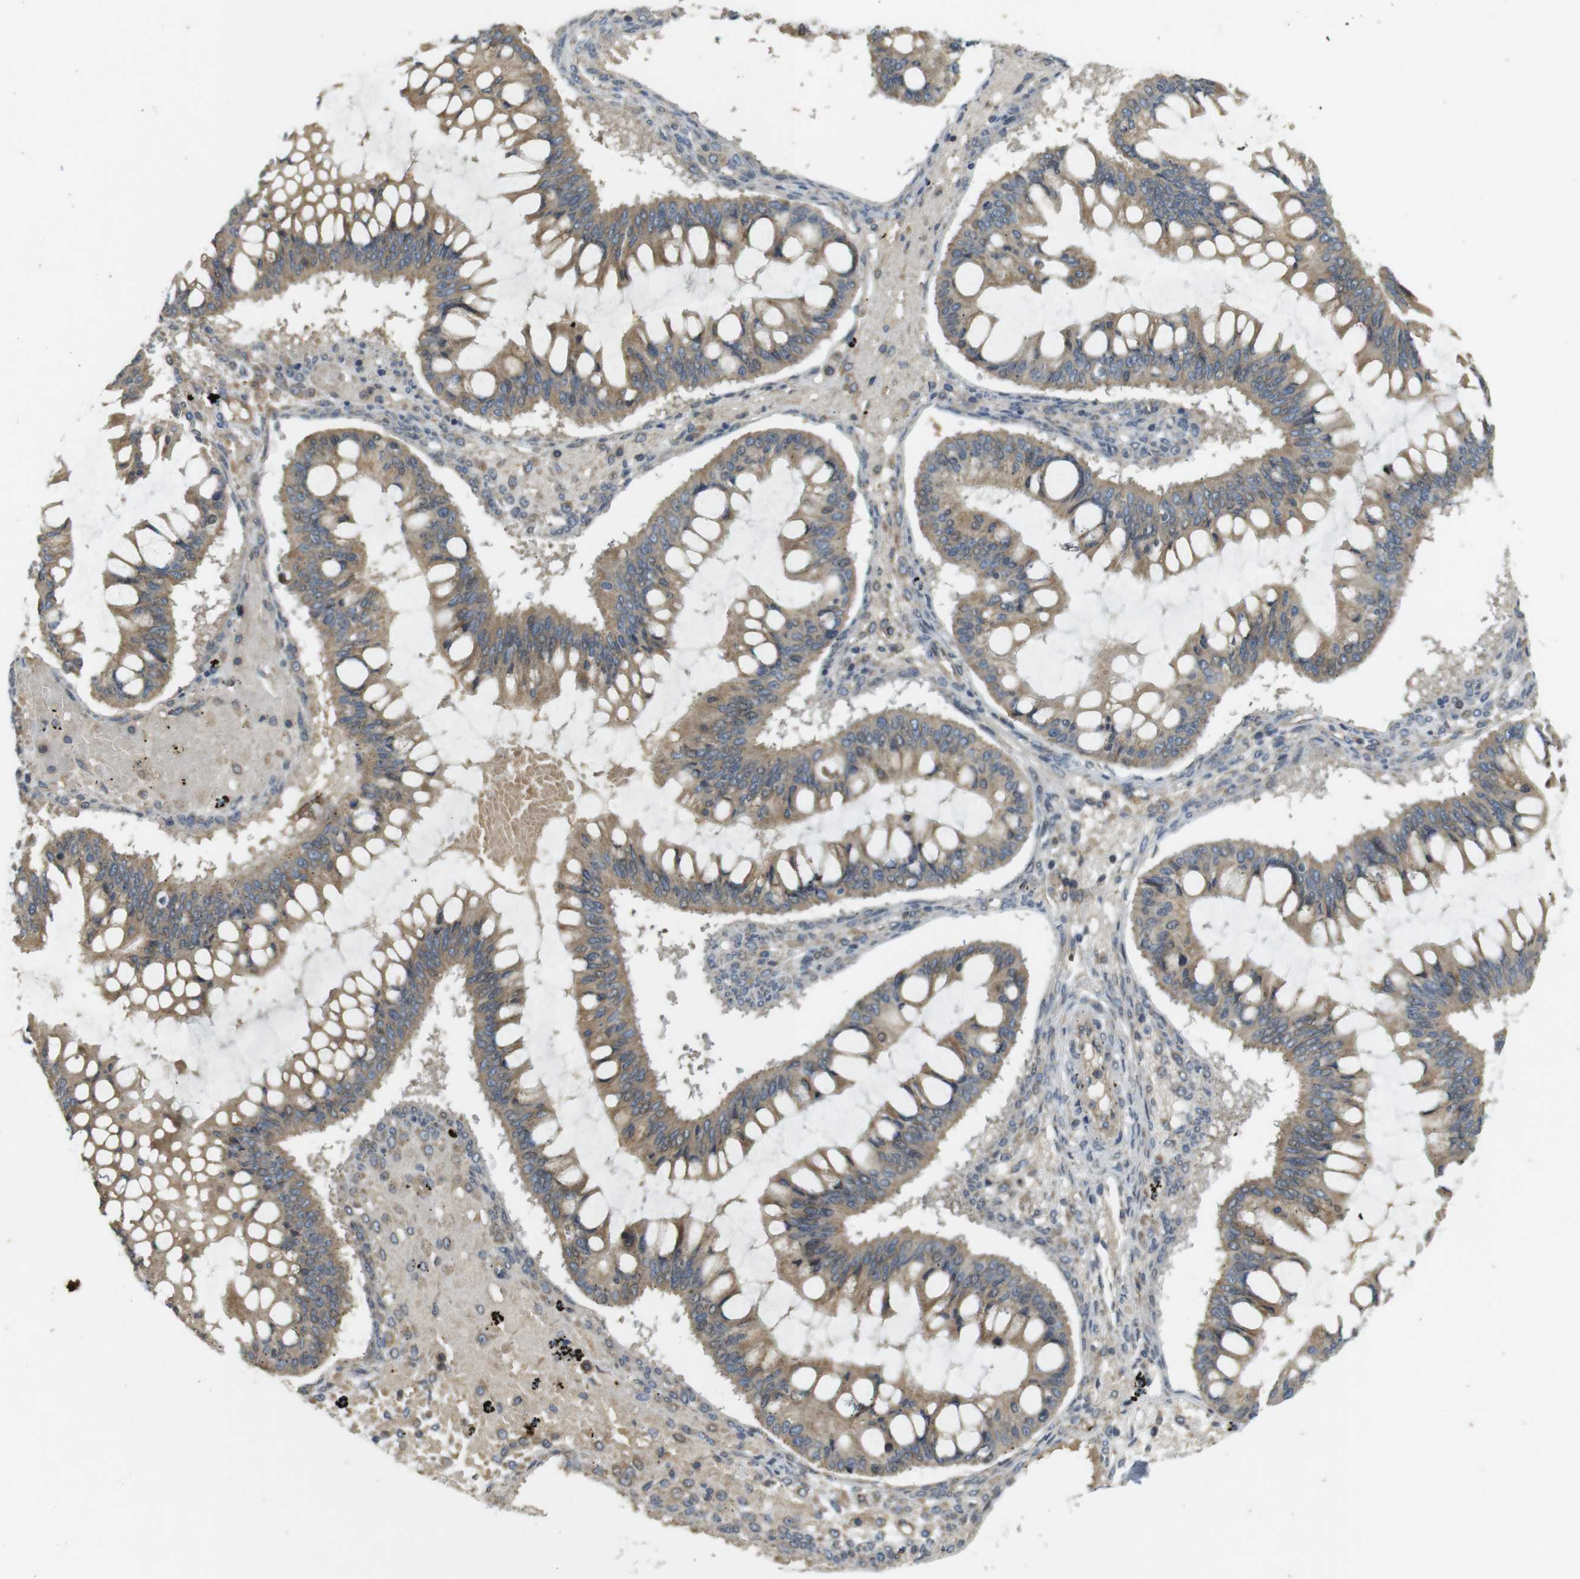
{"staining": {"intensity": "moderate", "quantity": ">75%", "location": "cytoplasmic/membranous"}, "tissue": "ovarian cancer", "cell_type": "Tumor cells", "image_type": "cancer", "snomed": [{"axis": "morphology", "description": "Cystadenocarcinoma, mucinous, NOS"}, {"axis": "topography", "description": "Ovary"}], "caption": "DAB immunohistochemical staining of human ovarian mucinous cystadenocarcinoma demonstrates moderate cytoplasmic/membranous protein expression in approximately >75% of tumor cells.", "gene": "CLTC", "patient": {"sex": "female", "age": 73}}